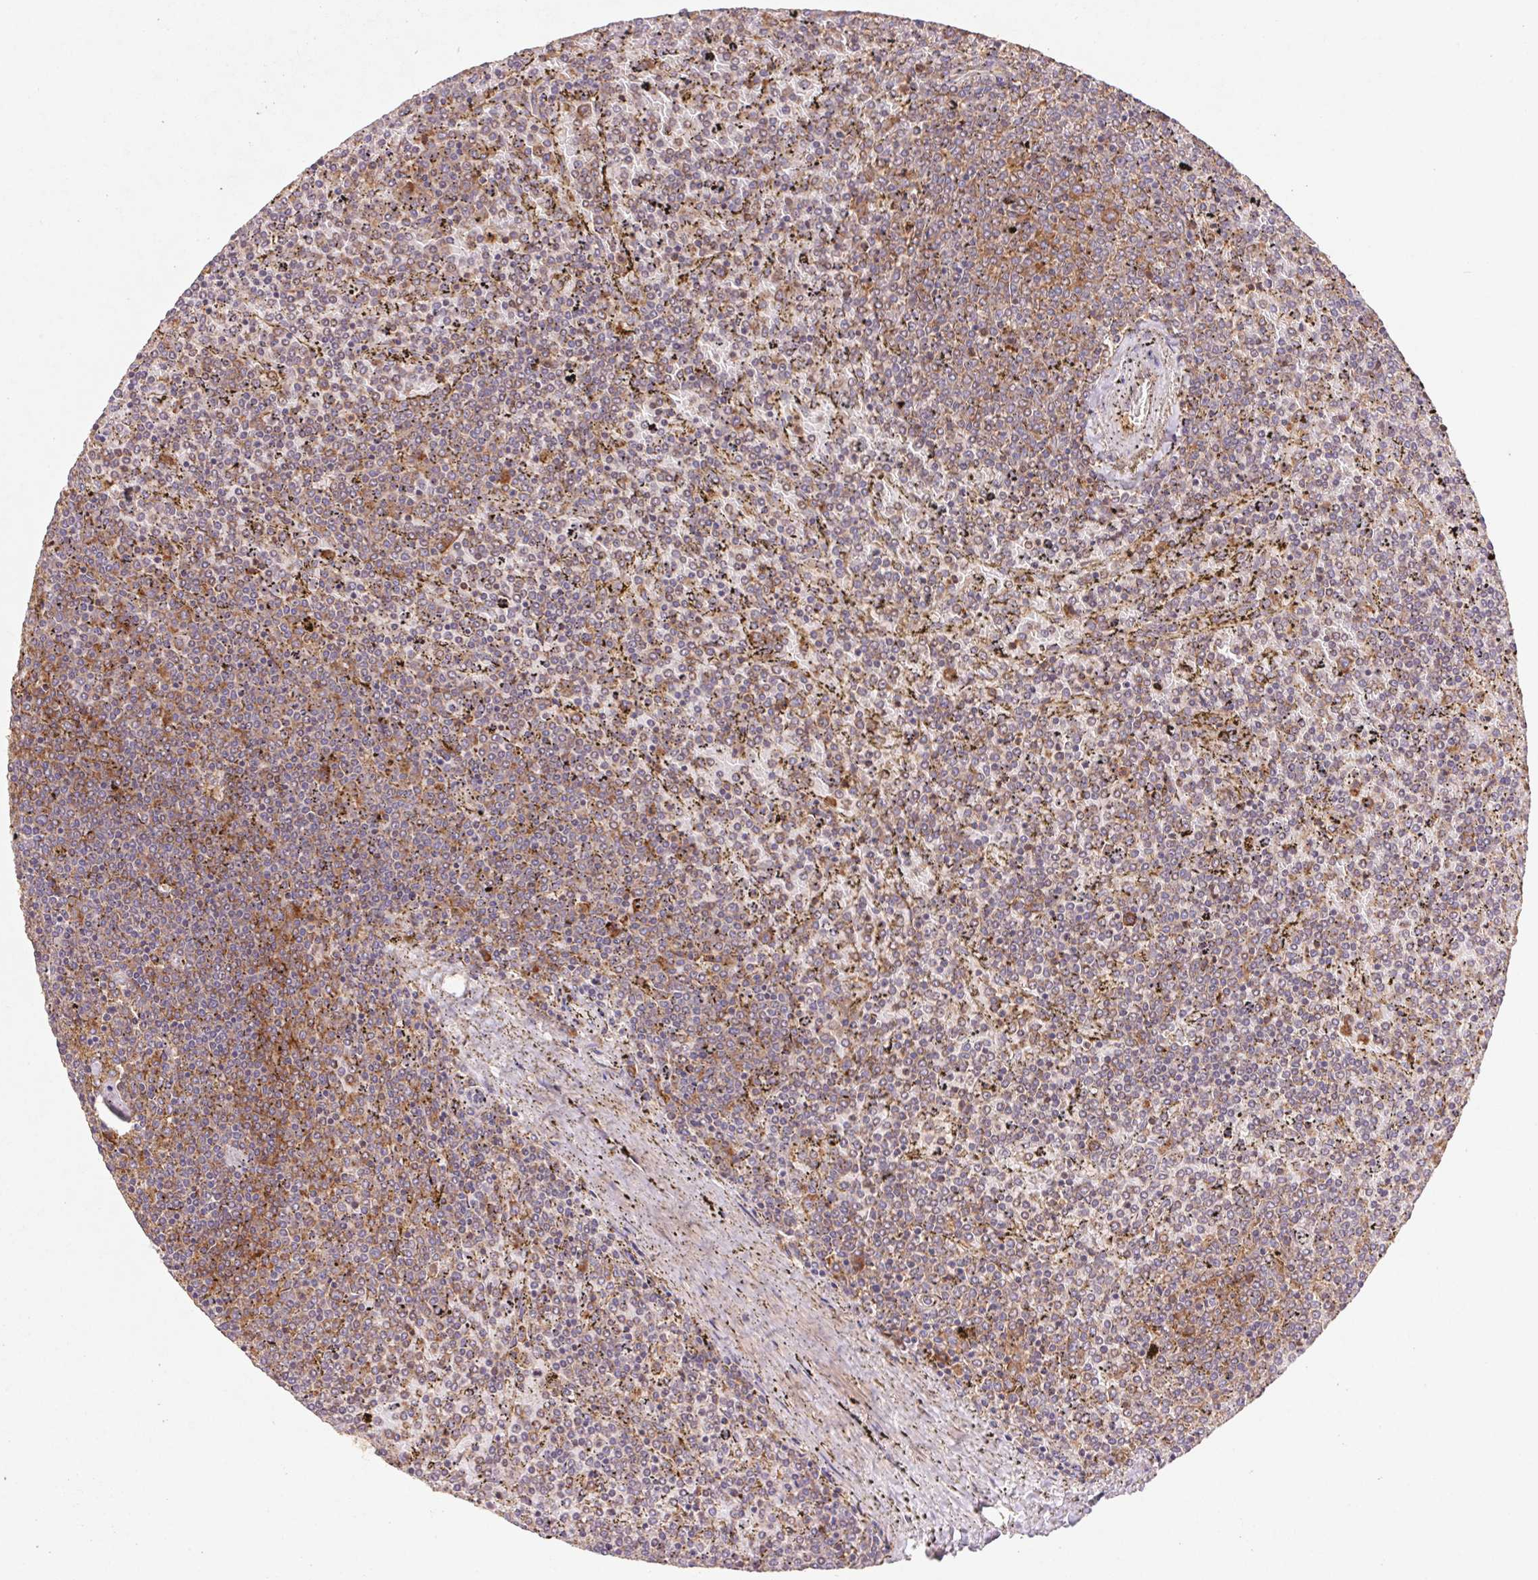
{"staining": {"intensity": "weak", "quantity": "<25%", "location": "cytoplasmic/membranous"}, "tissue": "lymphoma", "cell_type": "Tumor cells", "image_type": "cancer", "snomed": [{"axis": "morphology", "description": "Malignant lymphoma, non-Hodgkin's type, Low grade"}, {"axis": "topography", "description": "Spleen"}], "caption": "A high-resolution micrograph shows immunohistochemistry (IHC) staining of lymphoma, which demonstrates no significant expression in tumor cells.", "gene": "RPL27A", "patient": {"sex": "female", "age": 77}}